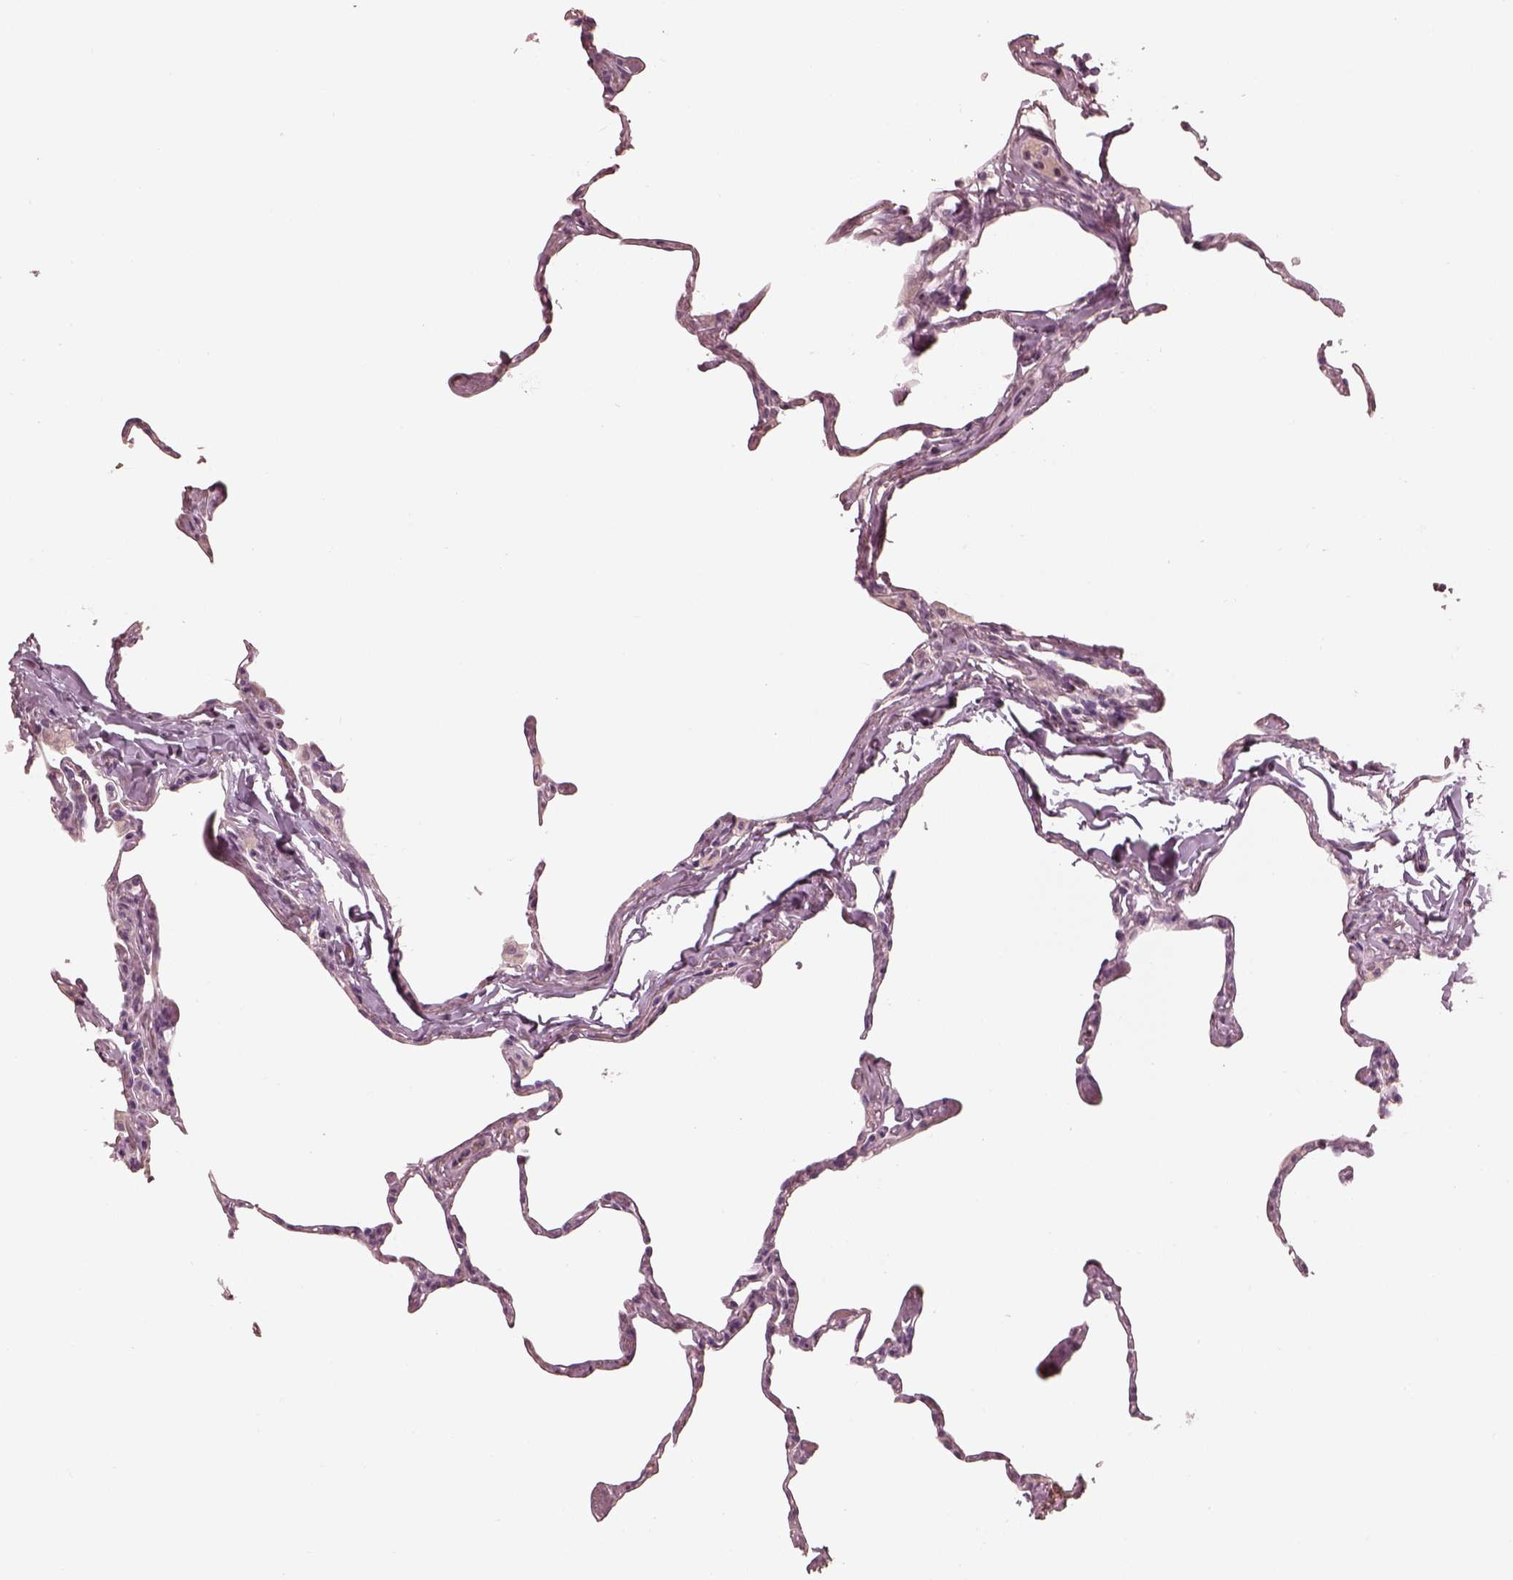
{"staining": {"intensity": "negative", "quantity": "none", "location": "none"}, "tissue": "lung", "cell_type": "Alveolar cells", "image_type": "normal", "snomed": [{"axis": "morphology", "description": "Normal tissue, NOS"}, {"axis": "topography", "description": "Lung"}], "caption": "This is a histopathology image of IHC staining of unremarkable lung, which shows no expression in alveolar cells.", "gene": "ANKLE1", "patient": {"sex": "male", "age": 65}}